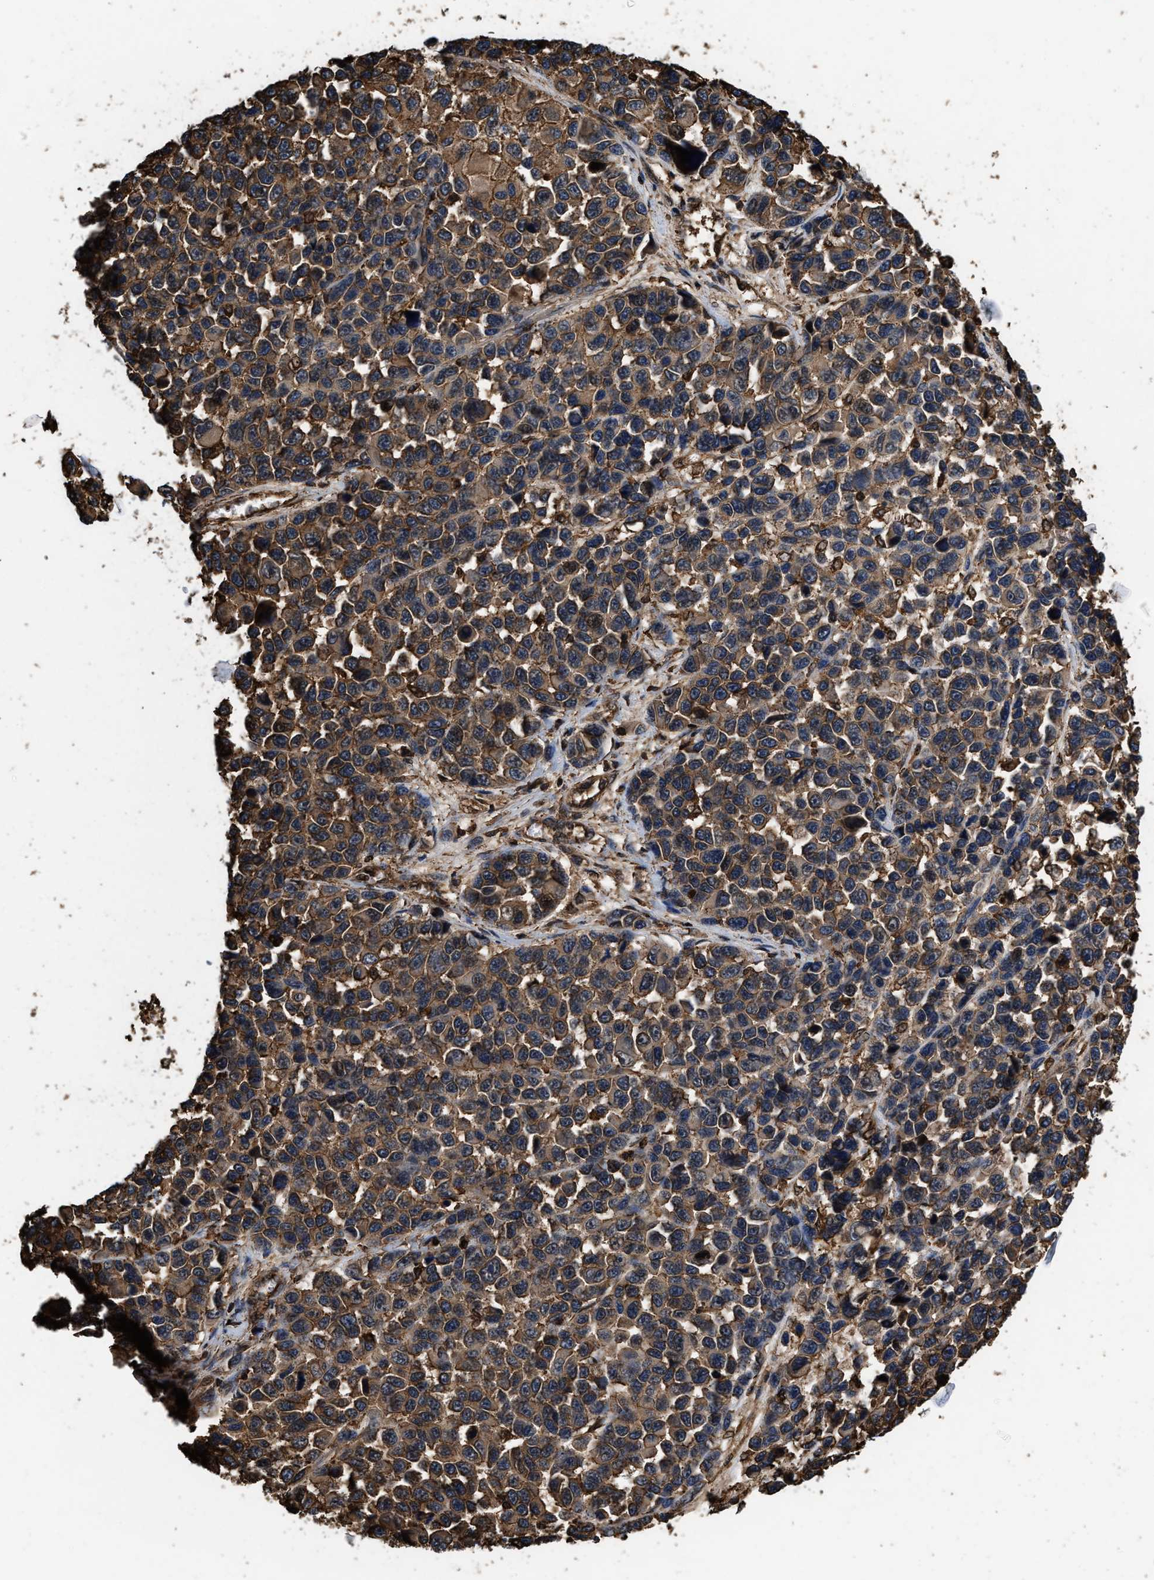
{"staining": {"intensity": "moderate", "quantity": ">75%", "location": "cytoplasmic/membranous"}, "tissue": "melanoma", "cell_type": "Tumor cells", "image_type": "cancer", "snomed": [{"axis": "morphology", "description": "Malignant melanoma, NOS"}, {"axis": "topography", "description": "Skin"}], "caption": "Malignant melanoma stained with a brown dye shows moderate cytoplasmic/membranous positive expression in approximately >75% of tumor cells.", "gene": "KBTBD2", "patient": {"sex": "male", "age": 53}}